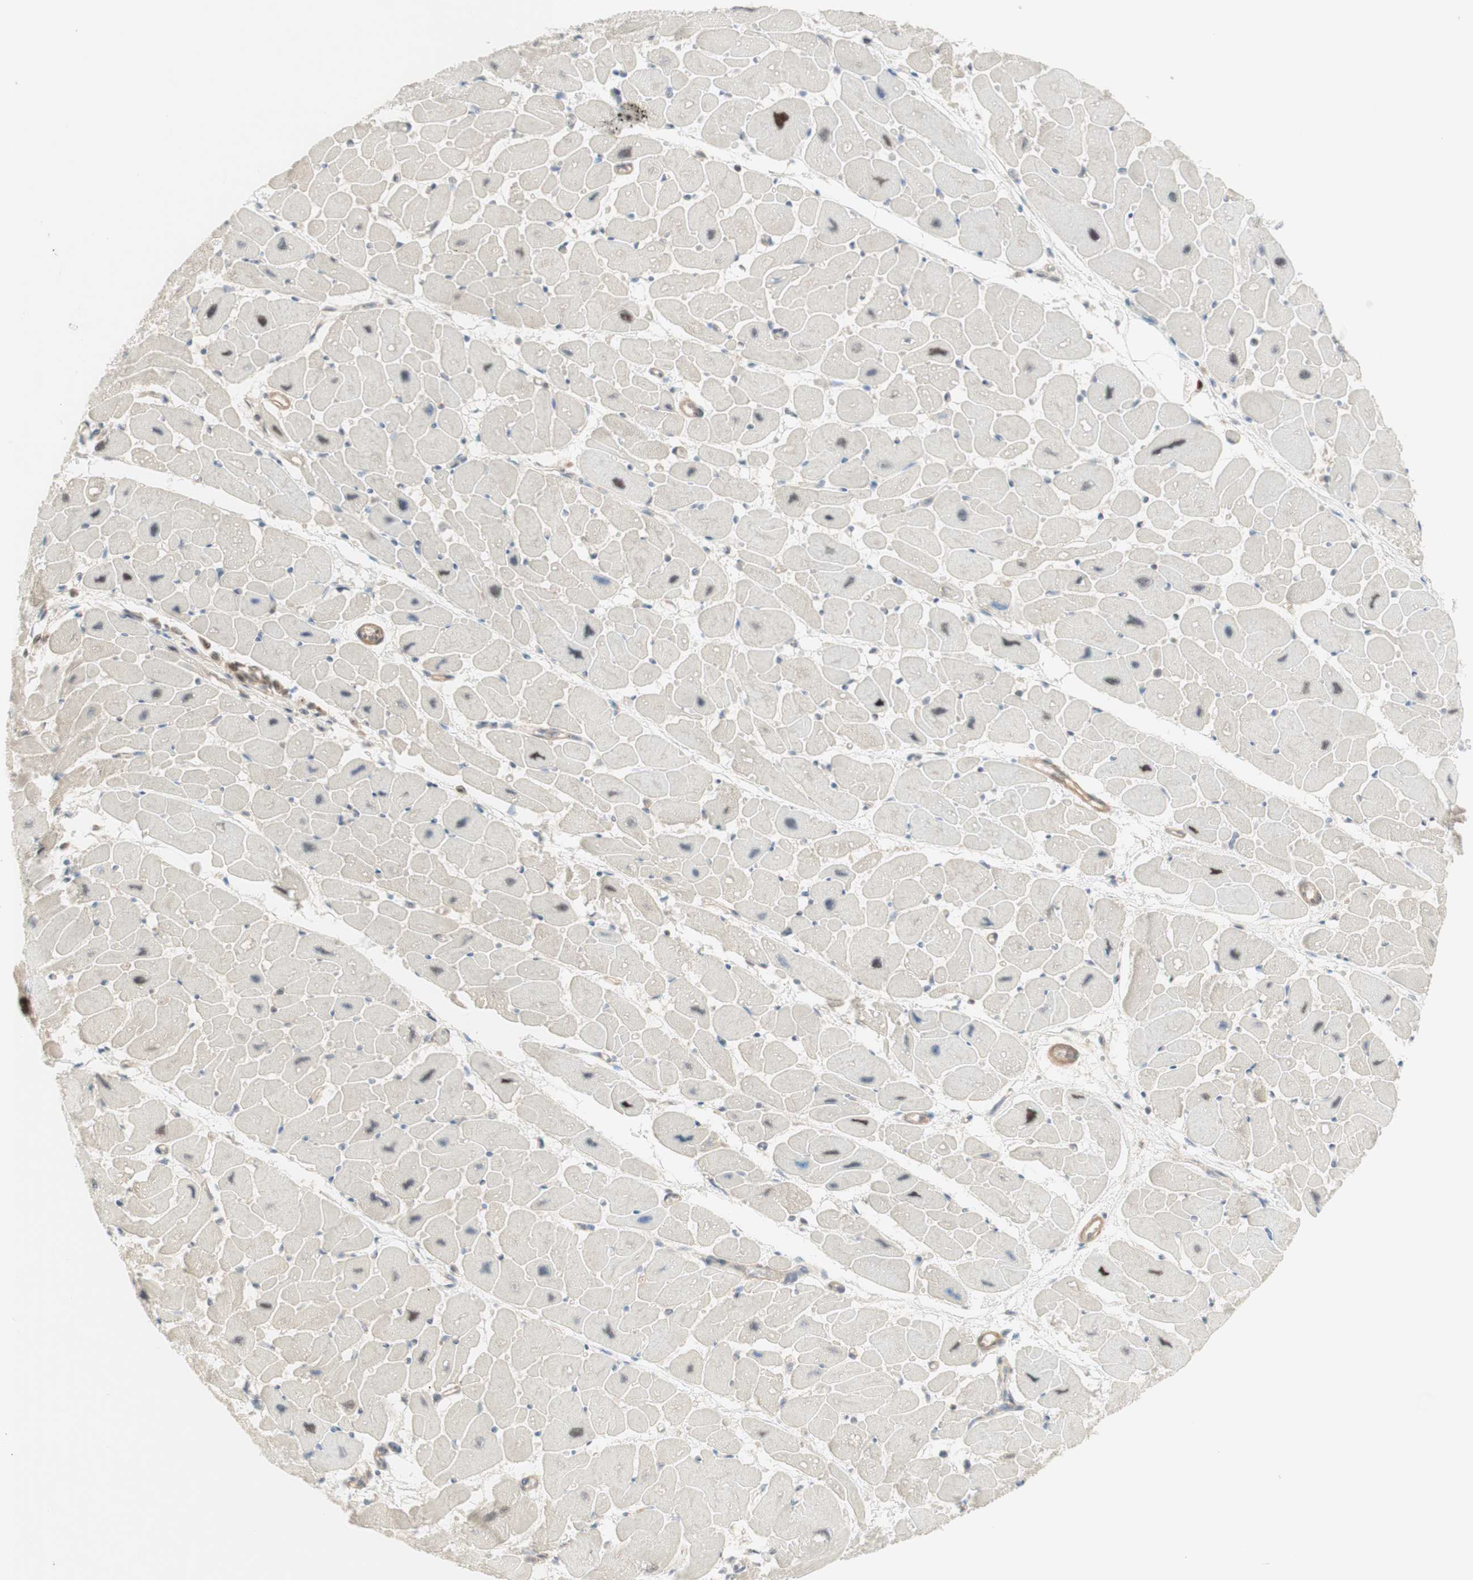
{"staining": {"intensity": "negative", "quantity": "none", "location": "none"}, "tissue": "heart muscle", "cell_type": "Cardiomyocytes", "image_type": "normal", "snomed": [{"axis": "morphology", "description": "Normal tissue, NOS"}, {"axis": "topography", "description": "Heart"}], "caption": "This histopathology image is of normal heart muscle stained with IHC to label a protein in brown with the nuclei are counter-stained blue. There is no expression in cardiomyocytes.", "gene": "RFNG", "patient": {"sex": "female", "age": 54}}